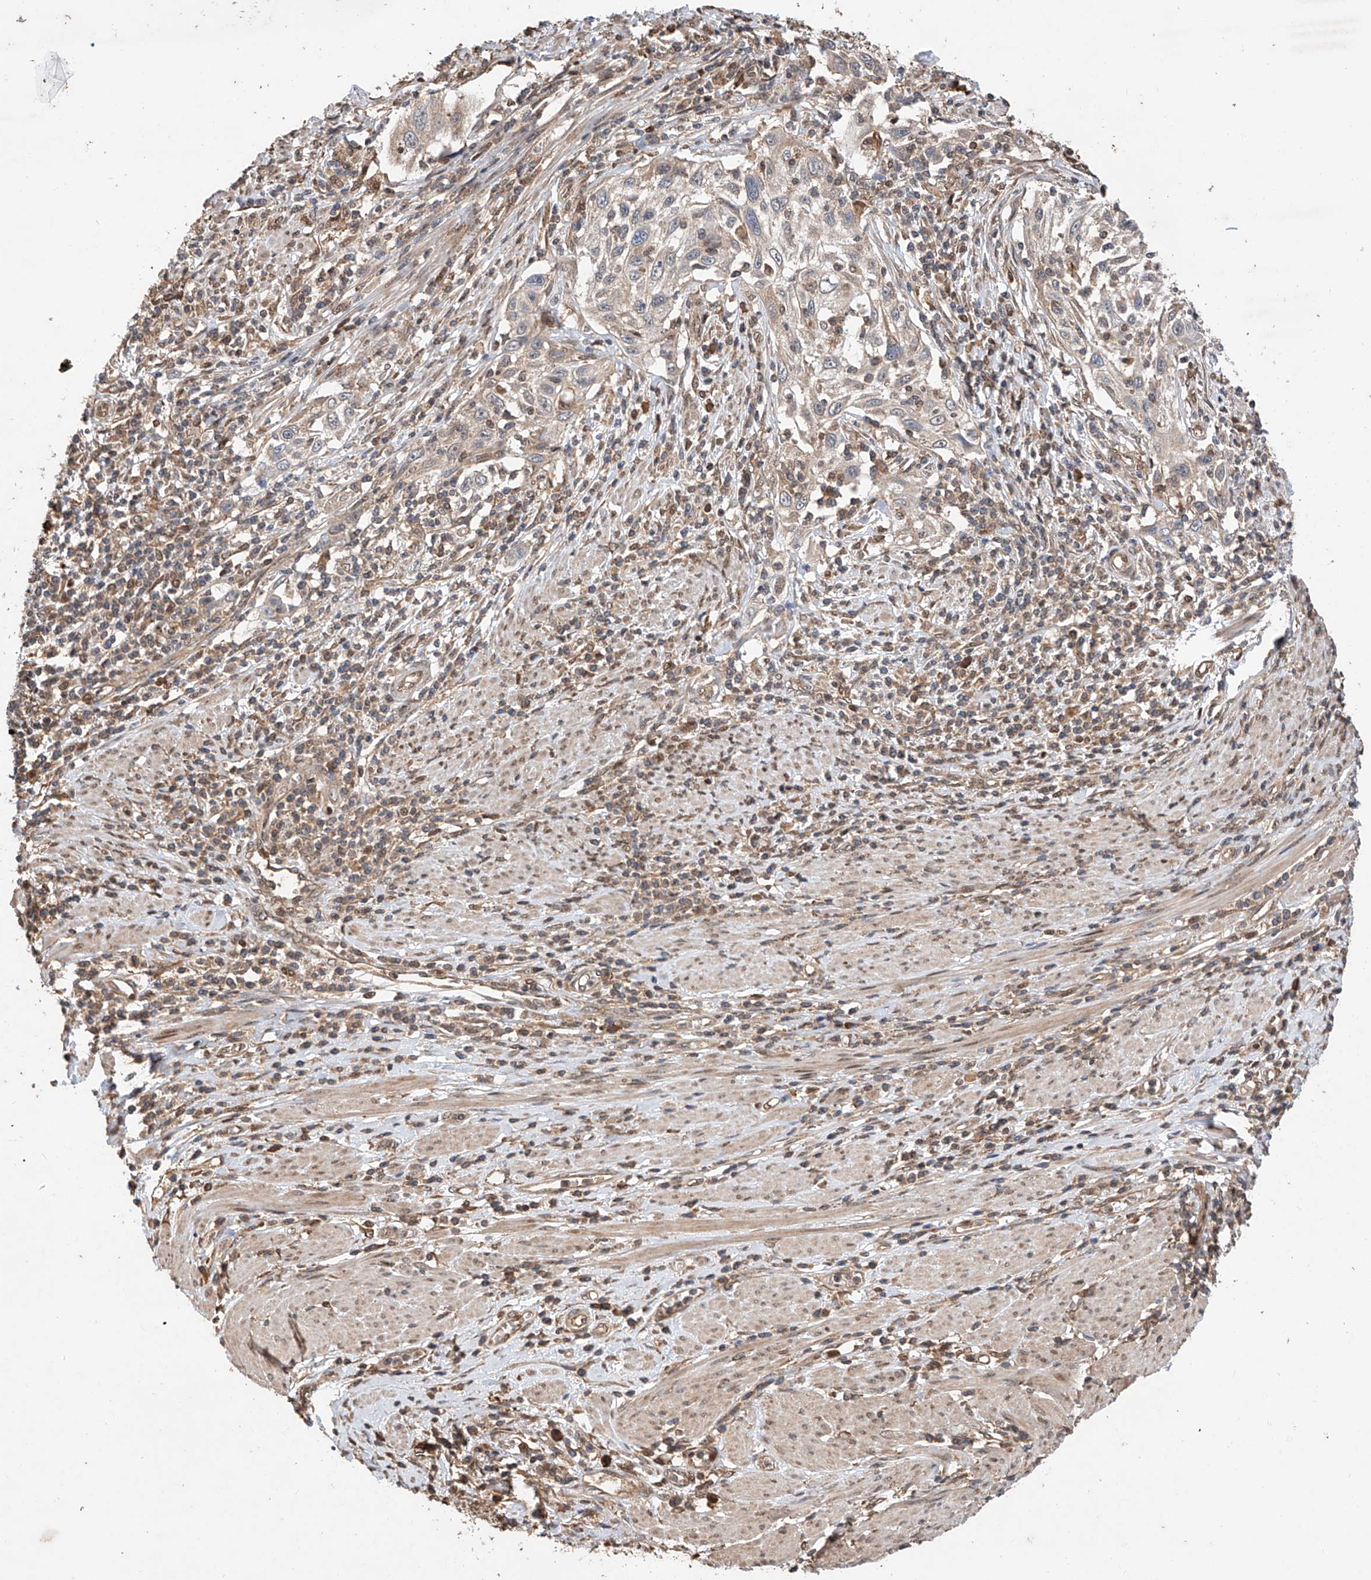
{"staining": {"intensity": "negative", "quantity": "none", "location": "none"}, "tissue": "cervical cancer", "cell_type": "Tumor cells", "image_type": "cancer", "snomed": [{"axis": "morphology", "description": "Squamous cell carcinoma, NOS"}, {"axis": "topography", "description": "Cervix"}], "caption": "This is an IHC micrograph of human cervical cancer (squamous cell carcinoma). There is no expression in tumor cells.", "gene": "RILPL2", "patient": {"sex": "female", "age": 70}}